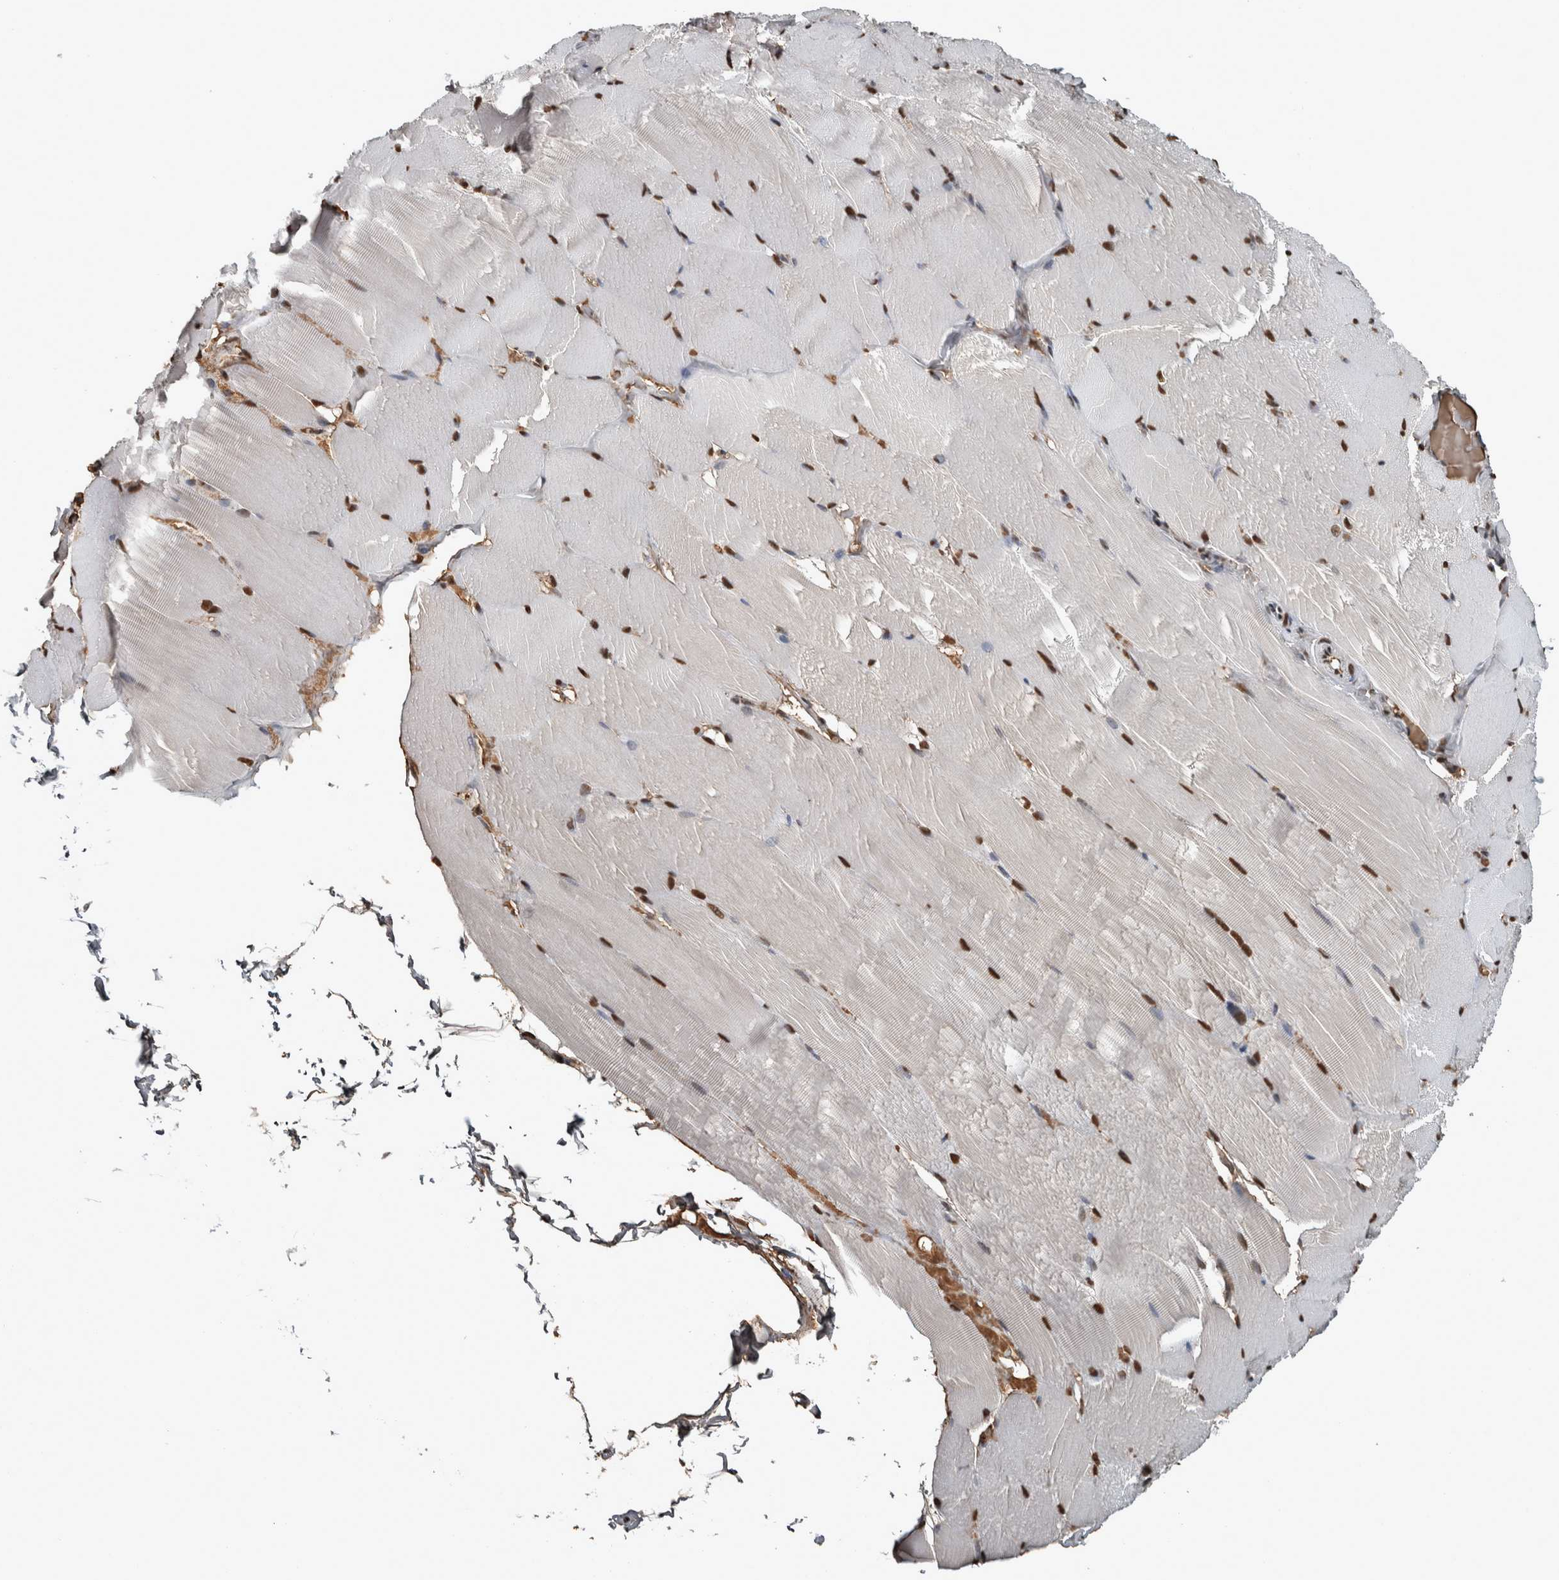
{"staining": {"intensity": "strong", "quantity": ">75%", "location": "nuclear"}, "tissue": "skeletal muscle", "cell_type": "Myocytes", "image_type": "normal", "snomed": [{"axis": "morphology", "description": "Normal tissue, NOS"}, {"axis": "topography", "description": "Skin"}, {"axis": "topography", "description": "Skeletal muscle"}], "caption": "IHC of benign skeletal muscle demonstrates high levels of strong nuclear staining in about >75% of myocytes.", "gene": "TGS1", "patient": {"sex": "male", "age": 83}}